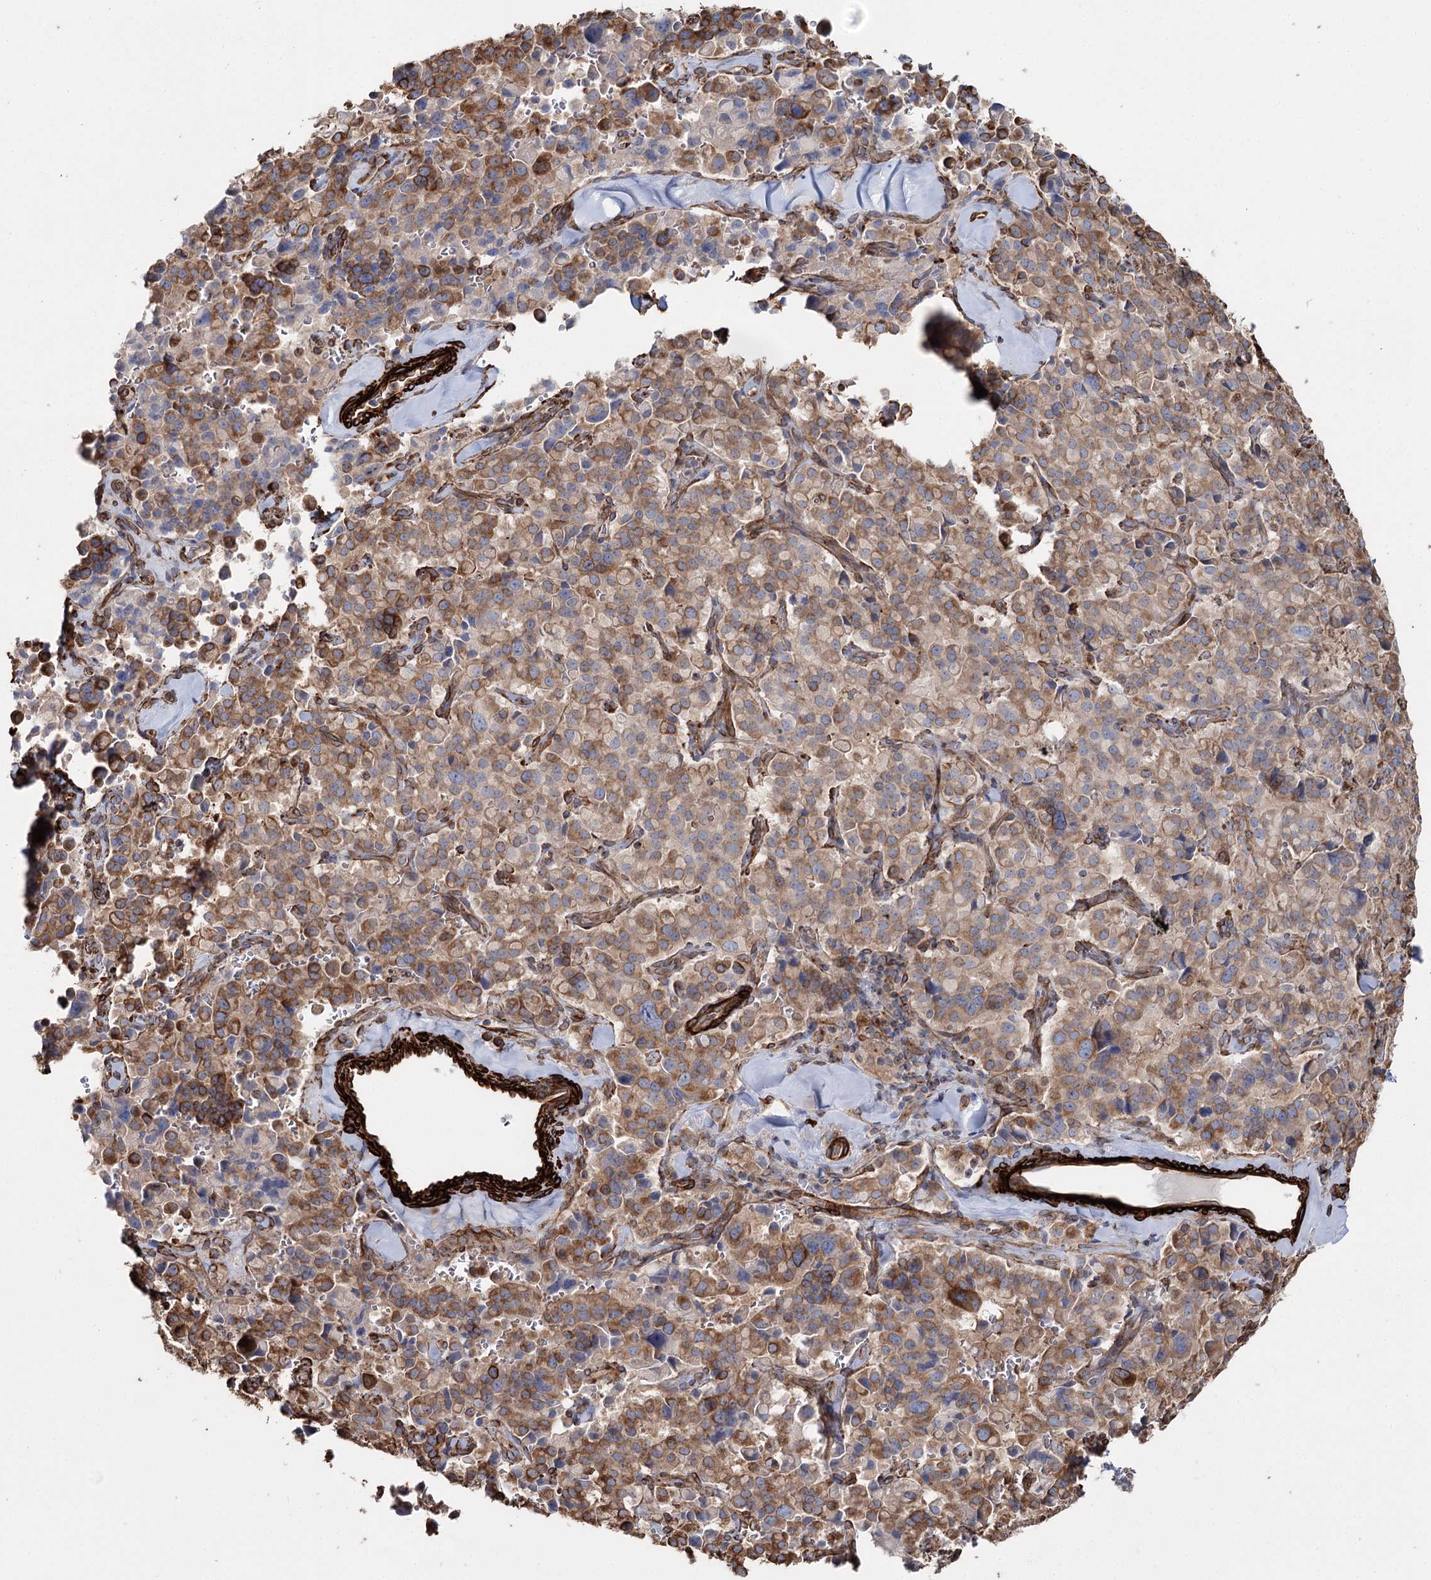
{"staining": {"intensity": "moderate", "quantity": ">75%", "location": "cytoplasmic/membranous"}, "tissue": "pancreatic cancer", "cell_type": "Tumor cells", "image_type": "cancer", "snomed": [{"axis": "morphology", "description": "Adenocarcinoma, NOS"}, {"axis": "topography", "description": "Pancreas"}], "caption": "A micrograph of pancreatic adenocarcinoma stained for a protein reveals moderate cytoplasmic/membranous brown staining in tumor cells.", "gene": "SUMF1", "patient": {"sex": "male", "age": 65}}